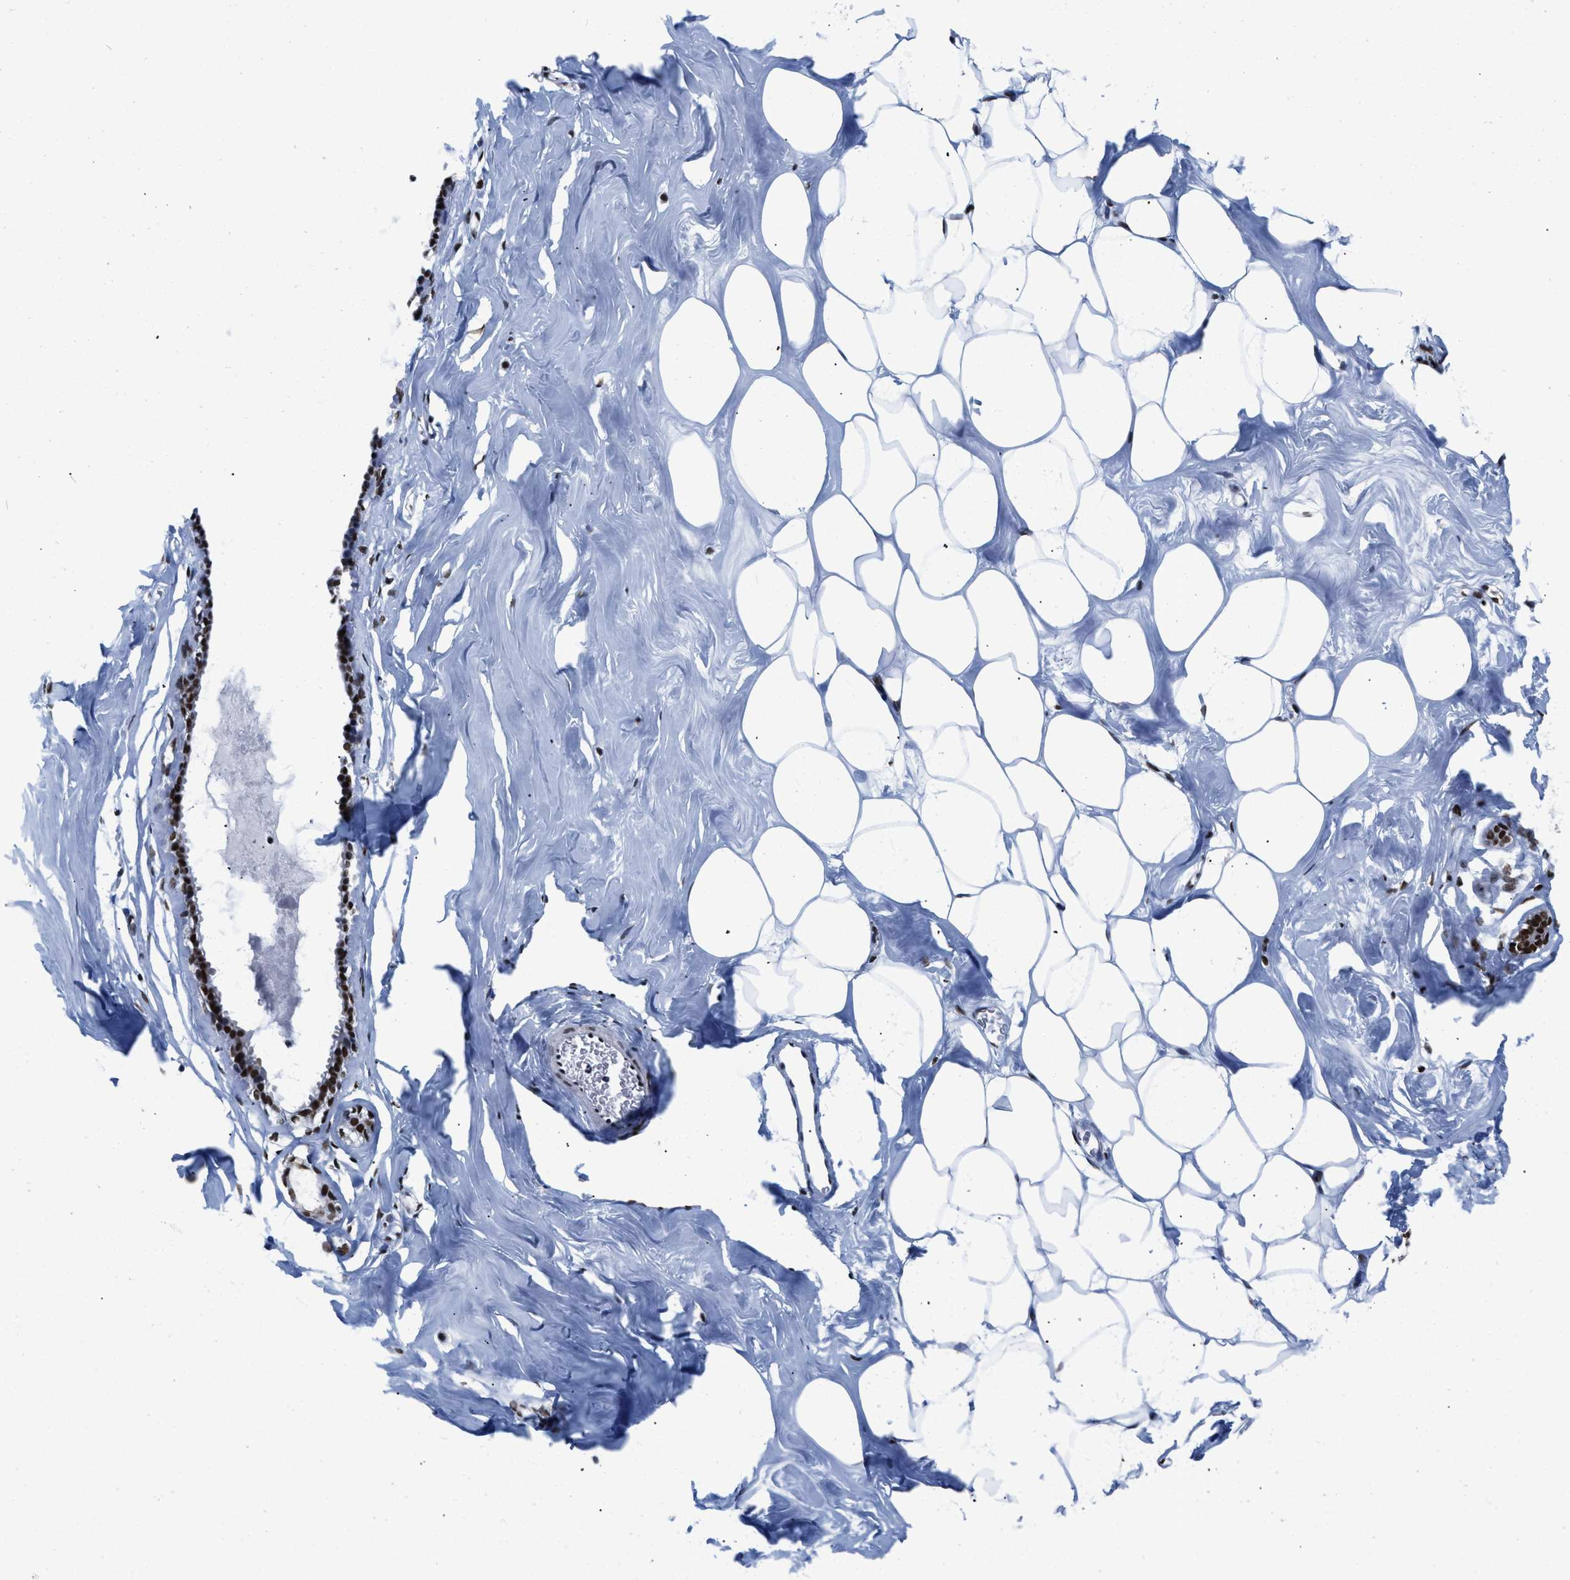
{"staining": {"intensity": "strong", "quantity": "<25%", "location": "nuclear"}, "tissue": "adipose tissue", "cell_type": "Adipocytes", "image_type": "normal", "snomed": [{"axis": "morphology", "description": "Normal tissue, NOS"}, {"axis": "morphology", "description": "Fibrosis, NOS"}, {"axis": "topography", "description": "Breast"}, {"axis": "topography", "description": "Adipose tissue"}], "caption": "IHC staining of unremarkable adipose tissue, which reveals medium levels of strong nuclear positivity in approximately <25% of adipocytes indicating strong nuclear protein staining. The staining was performed using DAB (brown) for protein detection and nuclei were counterstained in hematoxylin (blue).", "gene": "CREB1", "patient": {"sex": "female", "age": 39}}